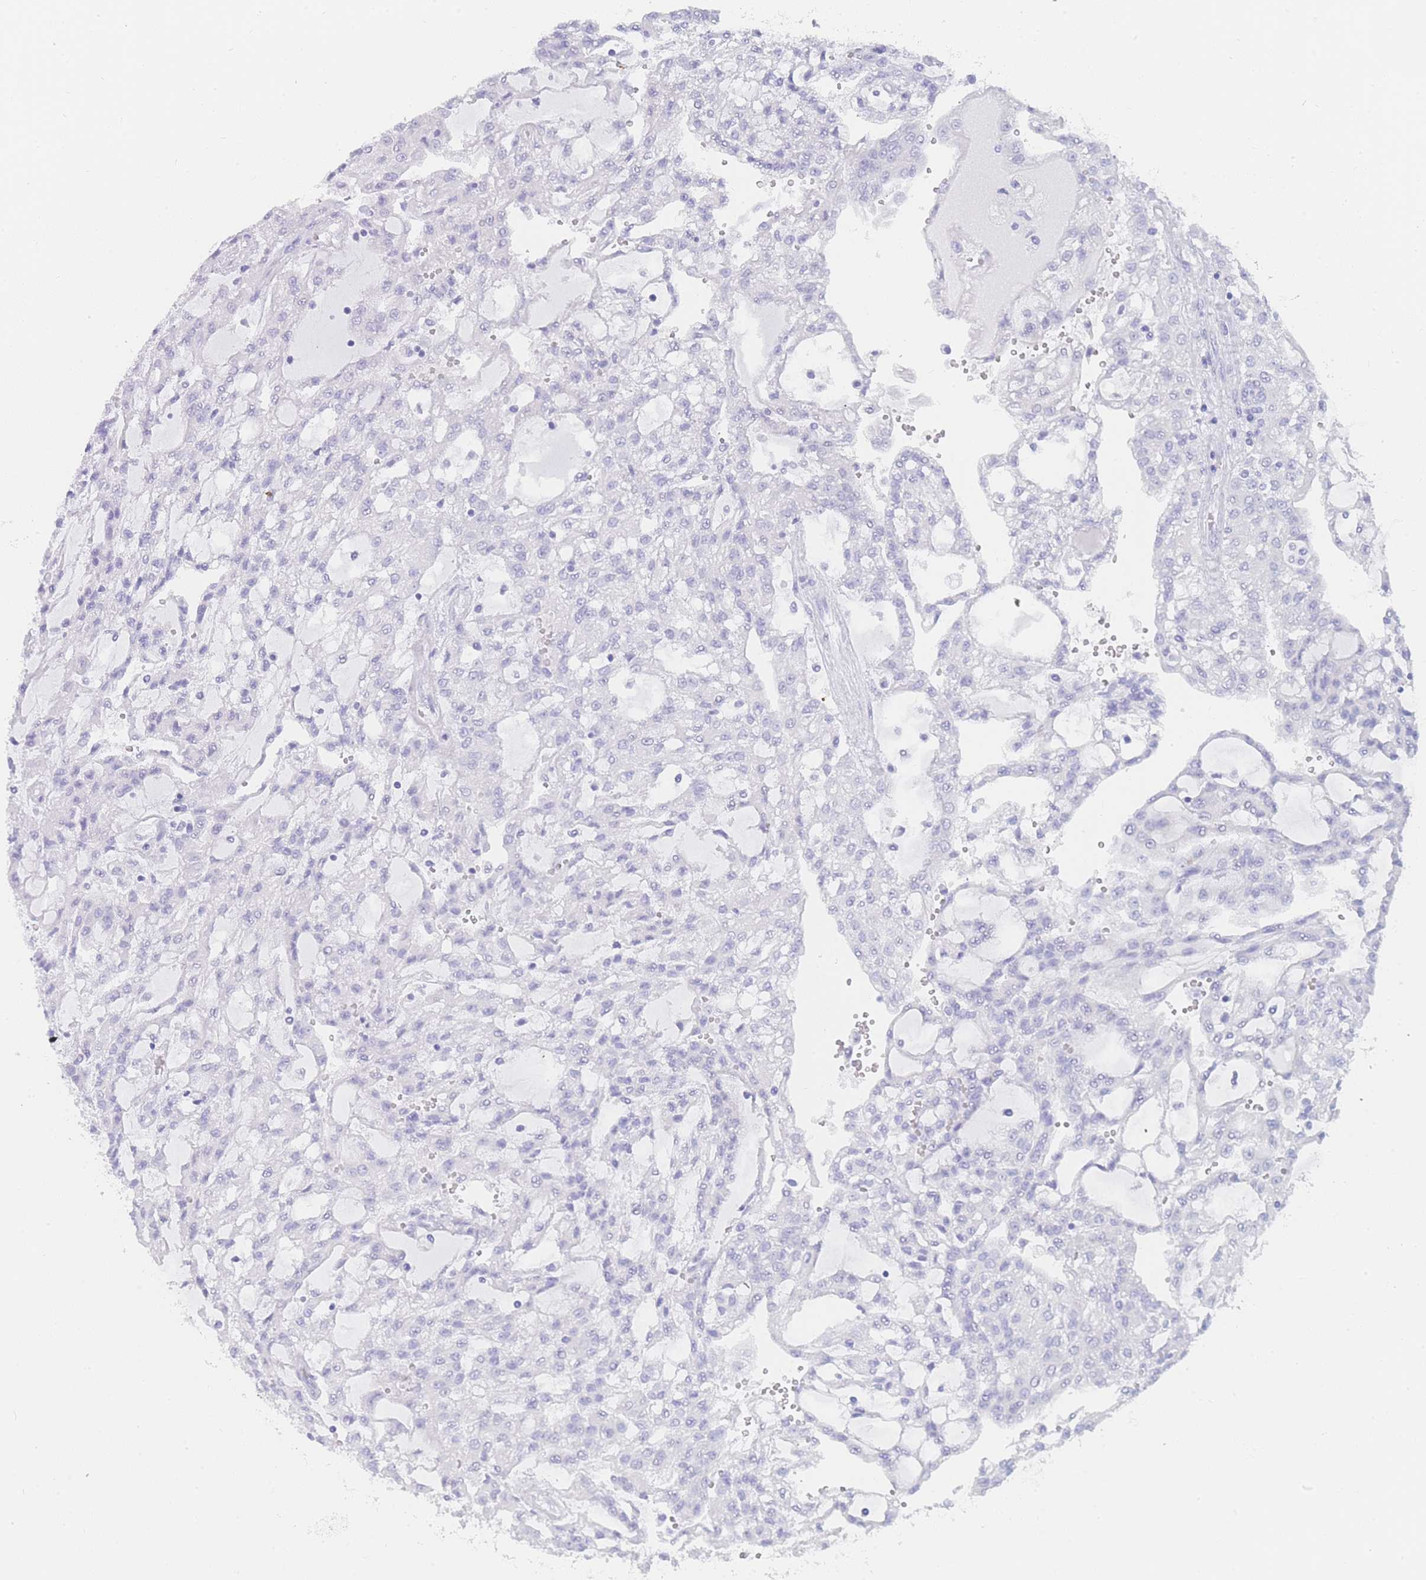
{"staining": {"intensity": "negative", "quantity": "none", "location": "none"}, "tissue": "renal cancer", "cell_type": "Tumor cells", "image_type": "cancer", "snomed": [{"axis": "morphology", "description": "Adenocarcinoma, NOS"}, {"axis": "topography", "description": "Kidney"}], "caption": "Renal cancer (adenocarcinoma) was stained to show a protein in brown. There is no significant positivity in tumor cells.", "gene": "LZTFL1", "patient": {"sex": "male", "age": 63}}